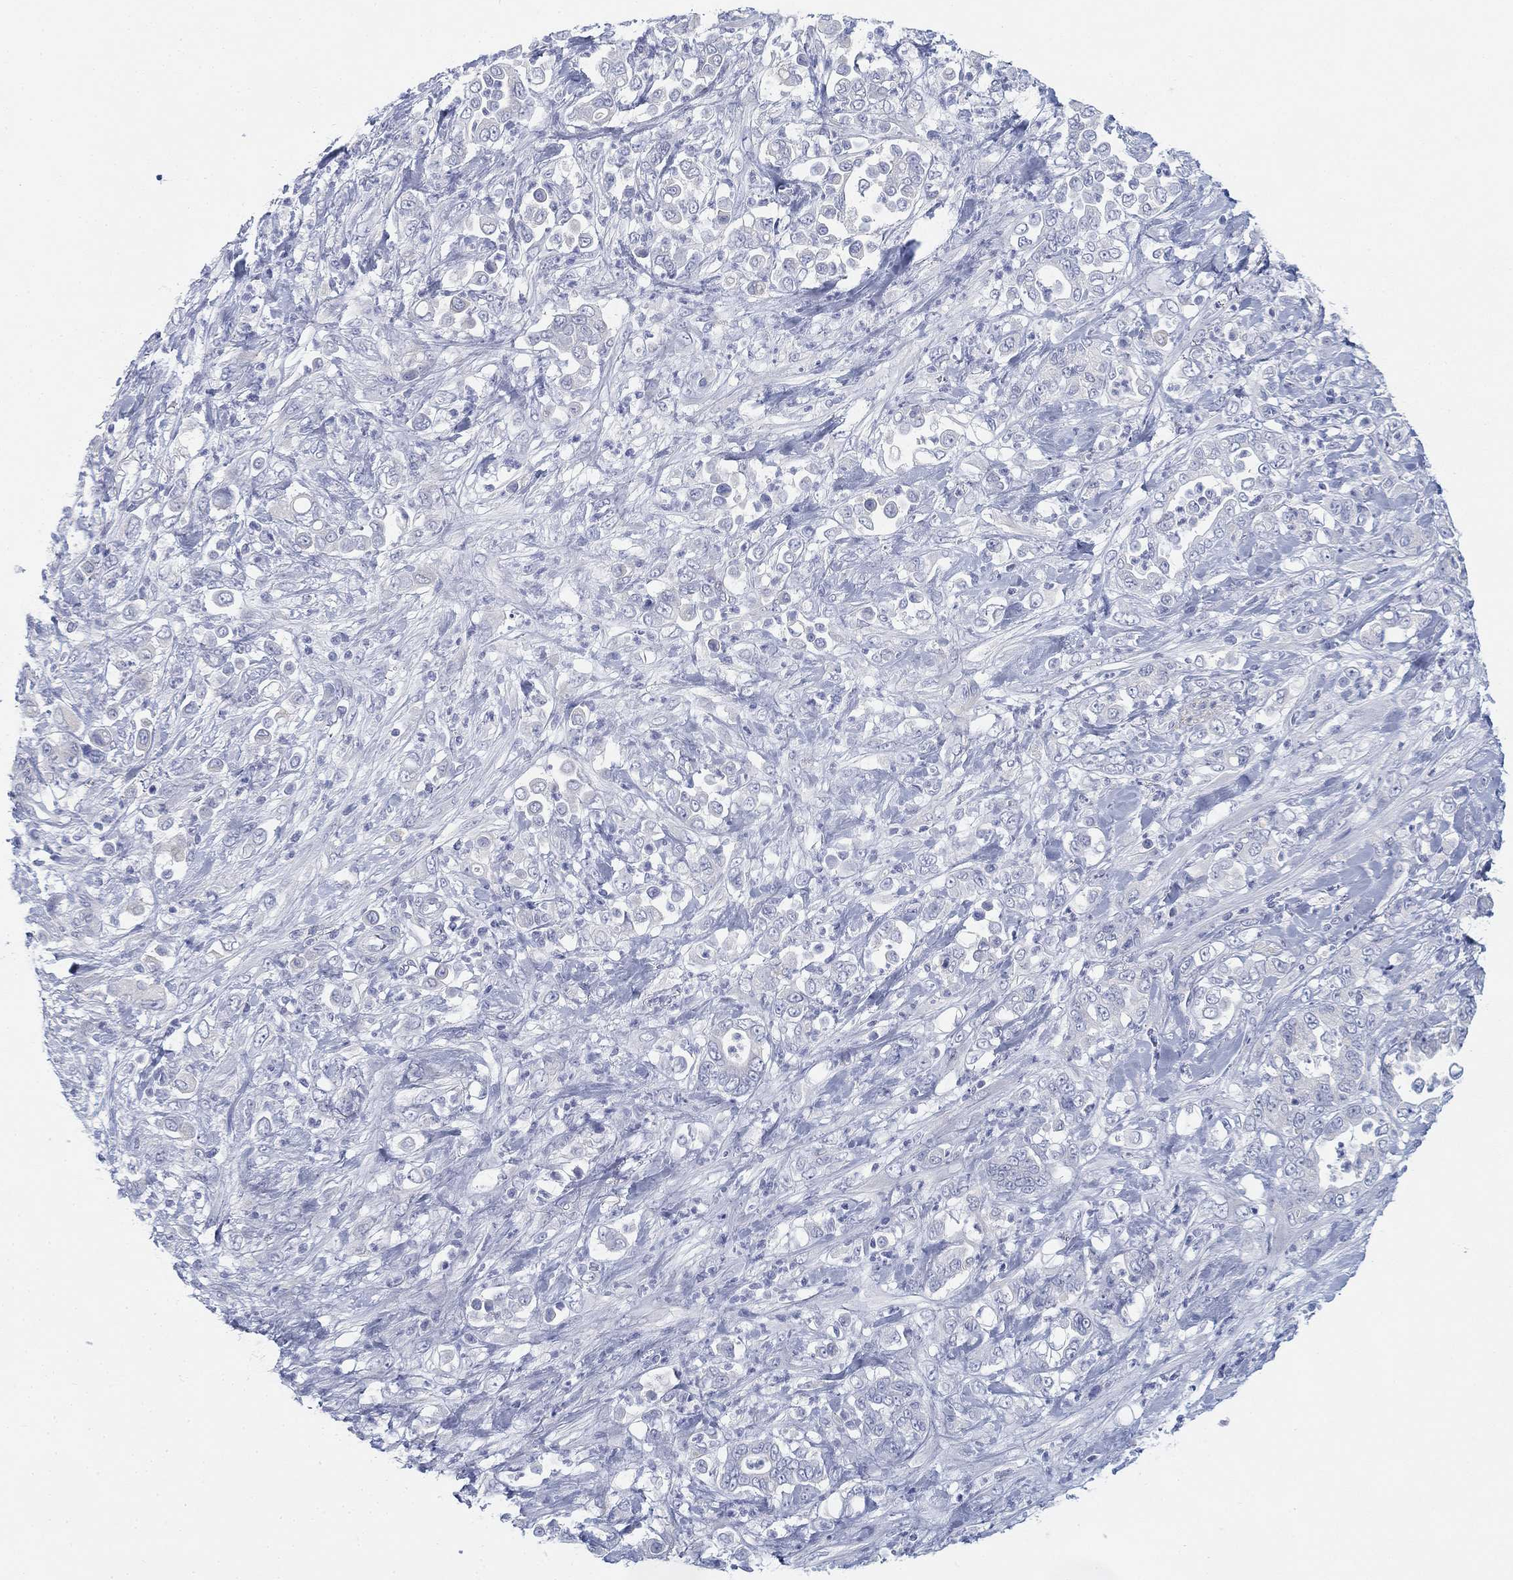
{"staining": {"intensity": "negative", "quantity": "none", "location": "none"}, "tissue": "stomach cancer", "cell_type": "Tumor cells", "image_type": "cancer", "snomed": [{"axis": "morphology", "description": "Adenocarcinoma, NOS"}, {"axis": "topography", "description": "Stomach"}], "caption": "This is an immunohistochemistry micrograph of human stomach cancer (adenocarcinoma). There is no expression in tumor cells.", "gene": "GCNA", "patient": {"sex": "female", "age": 79}}